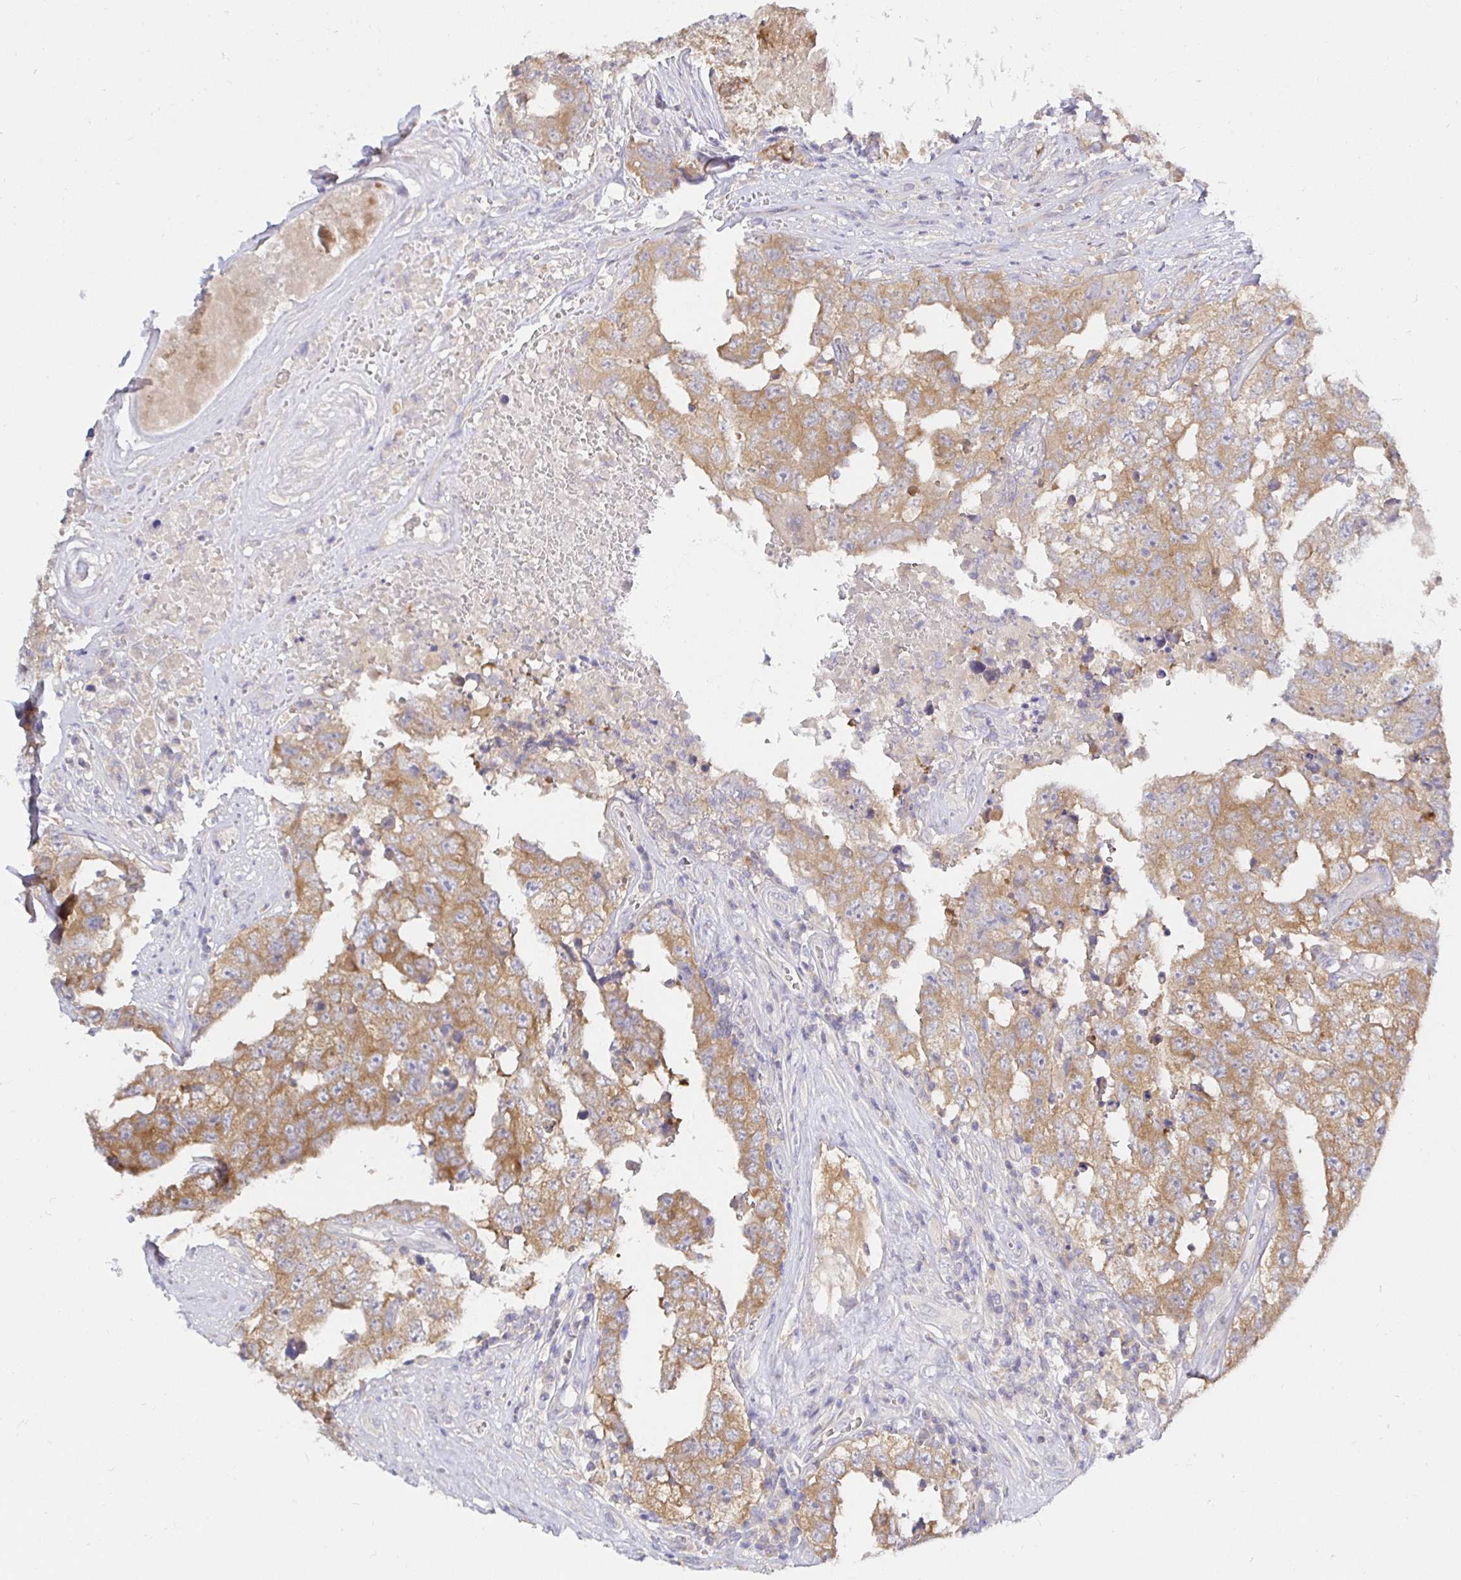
{"staining": {"intensity": "moderate", "quantity": ">75%", "location": "cytoplasmic/membranous"}, "tissue": "testis cancer", "cell_type": "Tumor cells", "image_type": "cancer", "snomed": [{"axis": "morphology", "description": "Normal tissue, NOS"}, {"axis": "morphology", "description": "Carcinoma, Embryonal, NOS"}, {"axis": "topography", "description": "Testis"}, {"axis": "topography", "description": "Epididymis"}], "caption": "Immunohistochemistry photomicrograph of neoplastic tissue: embryonal carcinoma (testis) stained using IHC displays medium levels of moderate protein expression localized specifically in the cytoplasmic/membranous of tumor cells, appearing as a cytoplasmic/membranous brown color.", "gene": "KIF21A", "patient": {"sex": "male", "age": 25}}